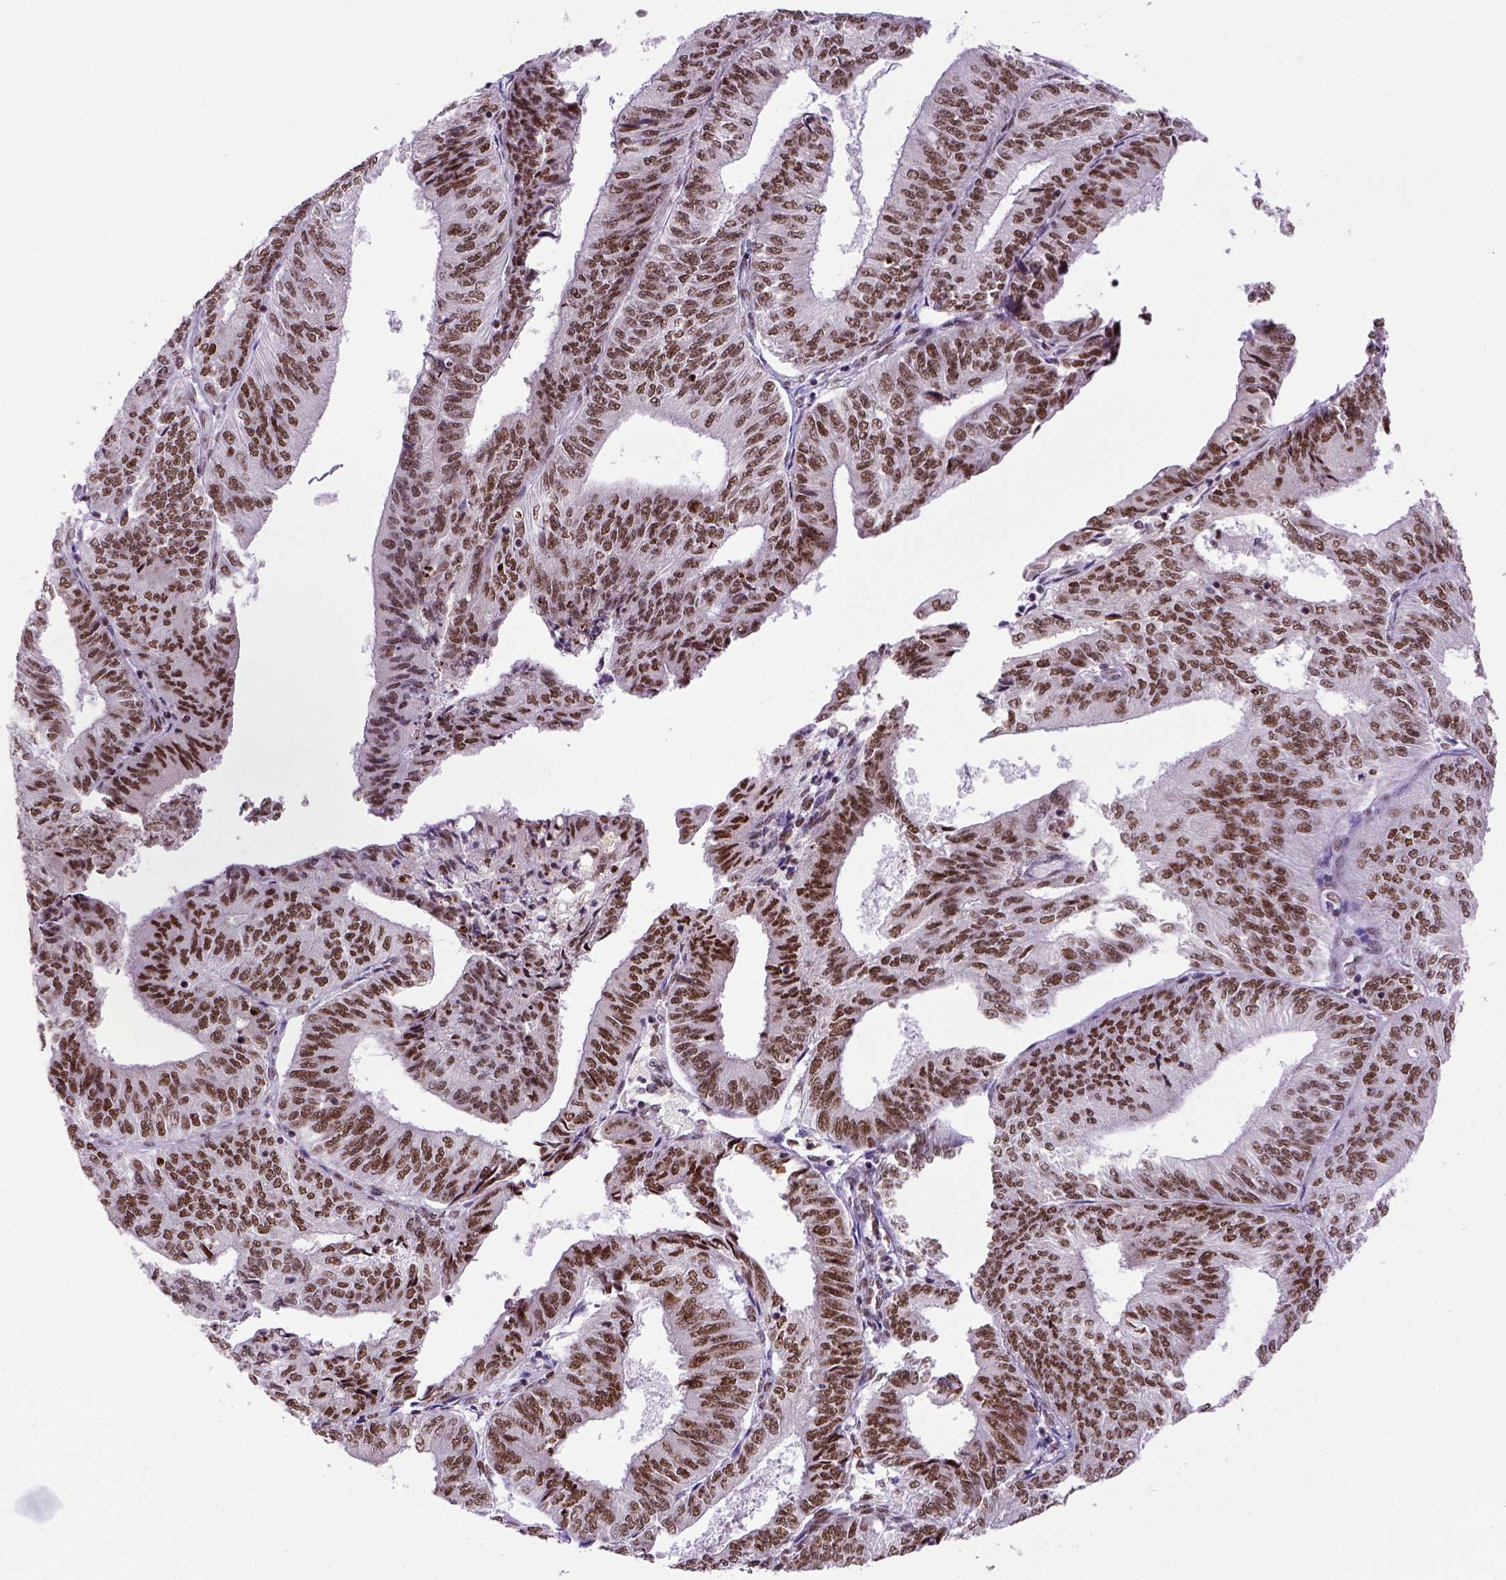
{"staining": {"intensity": "moderate", "quantity": ">75%", "location": "cytoplasmic/membranous"}, "tissue": "endometrial cancer", "cell_type": "Tumor cells", "image_type": "cancer", "snomed": [{"axis": "morphology", "description": "Adenocarcinoma, NOS"}, {"axis": "topography", "description": "Endometrium"}], "caption": "The histopathology image demonstrates staining of endometrial cancer, revealing moderate cytoplasmic/membranous protein positivity (brown color) within tumor cells.", "gene": "NSMCE2", "patient": {"sex": "female", "age": 58}}